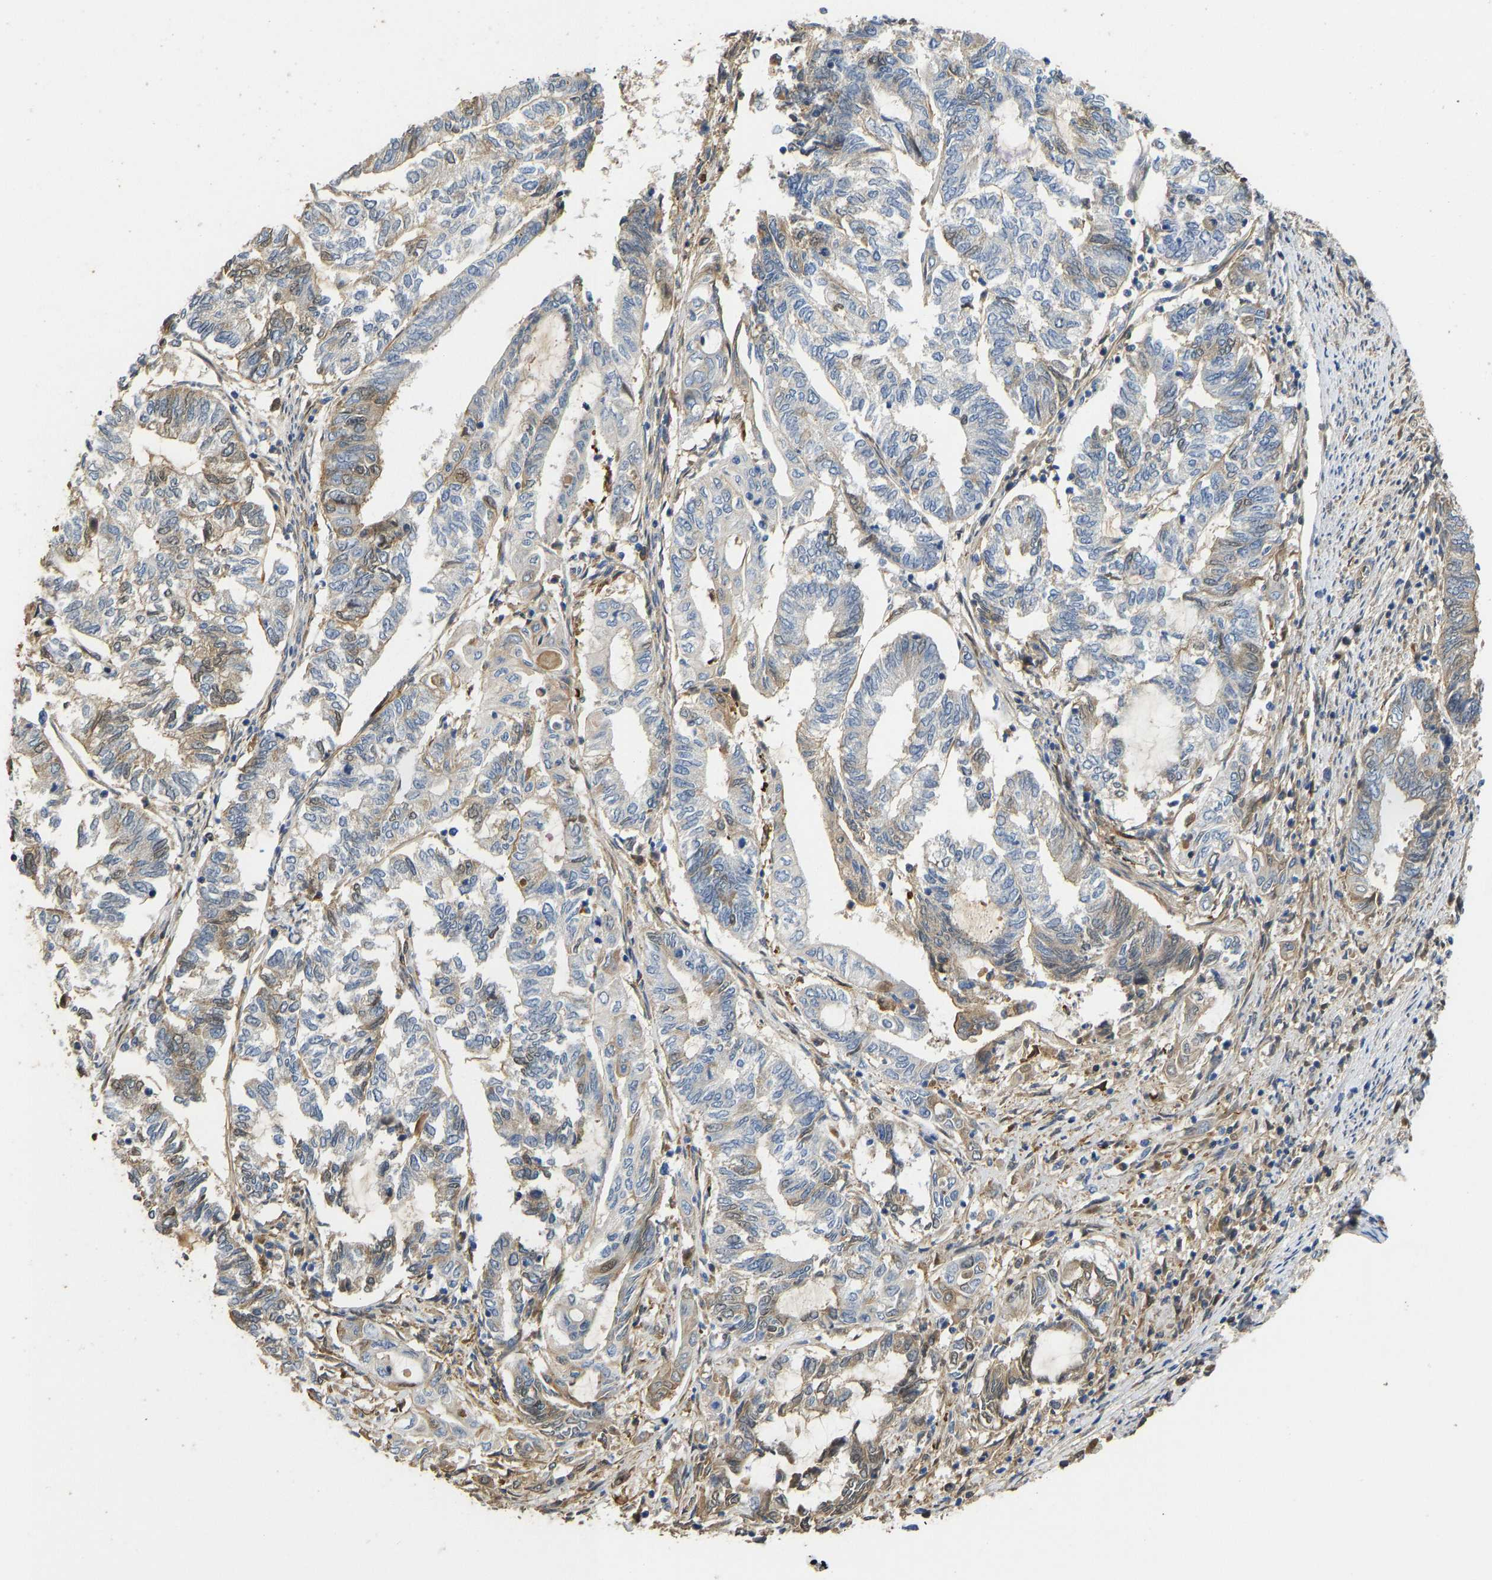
{"staining": {"intensity": "weak", "quantity": "<25%", "location": "cytoplasmic/membranous,nuclear"}, "tissue": "endometrial cancer", "cell_type": "Tumor cells", "image_type": "cancer", "snomed": [{"axis": "morphology", "description": "Adenocarcinoma, NOS"}, {"axis": "topography", "description": "Uterus"}, {"axis": "topography", "description": "Endometrium"}], "caption": "There is no significant staining in tumor cells of adenocarcinoma (endometrial). (DAB (3,3'-diaminobenzidine) immunohistochemistry (IHC), high magnification).", "gene": "VCPKMT", "patient": {"sex": "female", "age": 70}}